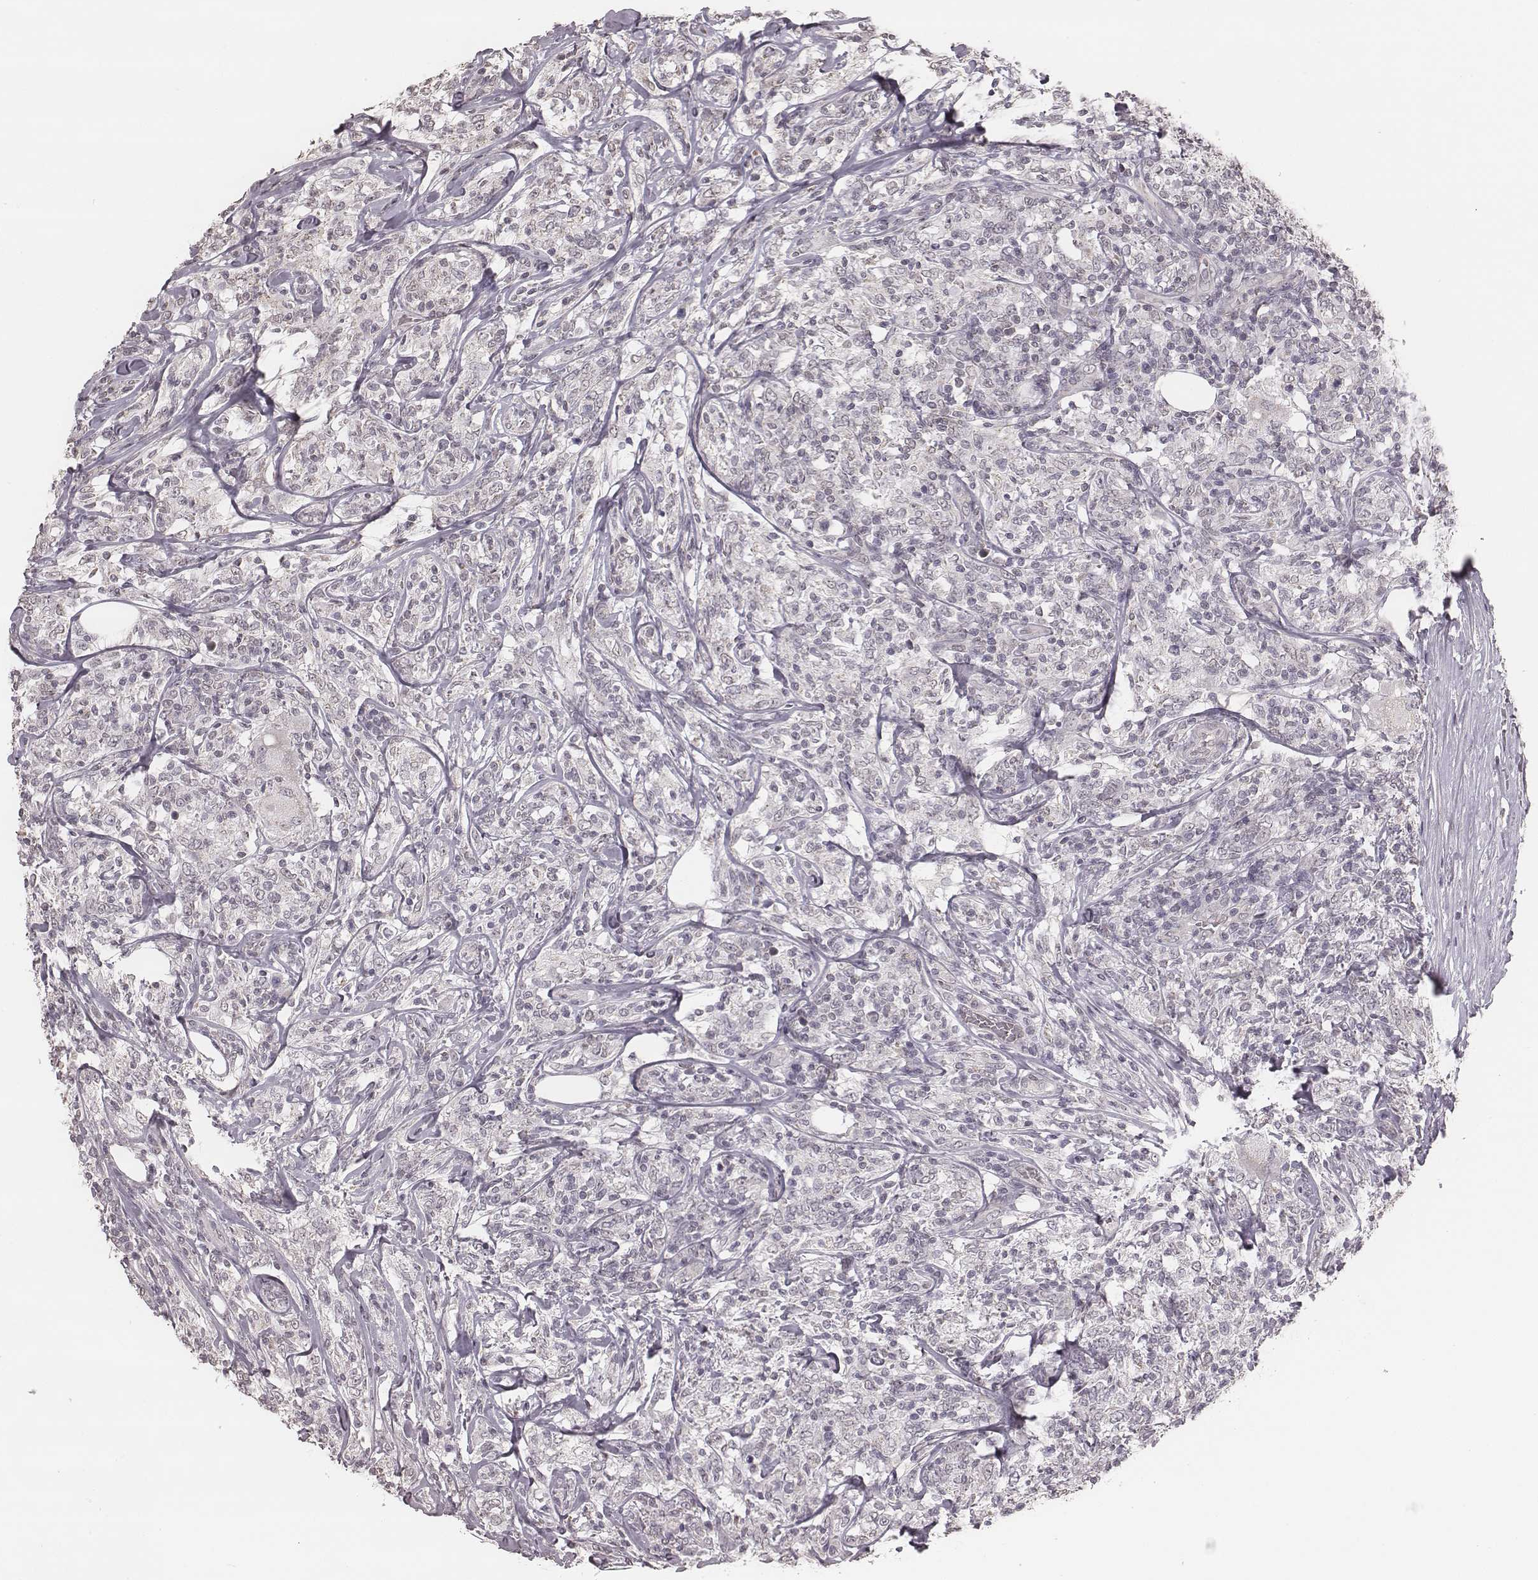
{"staining": {"intensity": "negative", "quantity": "none", "location": "none"}, "tissue": "lymphoma", "cell_type": "Tumor cells", "image_type": "cancer", "snomed": [{"axis": "morphology", "description": "Malignant lymphoma, non-Hodgkin's type, High grade"}, {"axis": "topography", "description": "Lymph node"}], "caption": "Tumor cells are negative for protein expression in human lymphoma. (DAB IHC visualized using brightfield microscopy, high magnification).", "gene": "SLC7A4", "patient": {"sex": "female", "age": 84}}